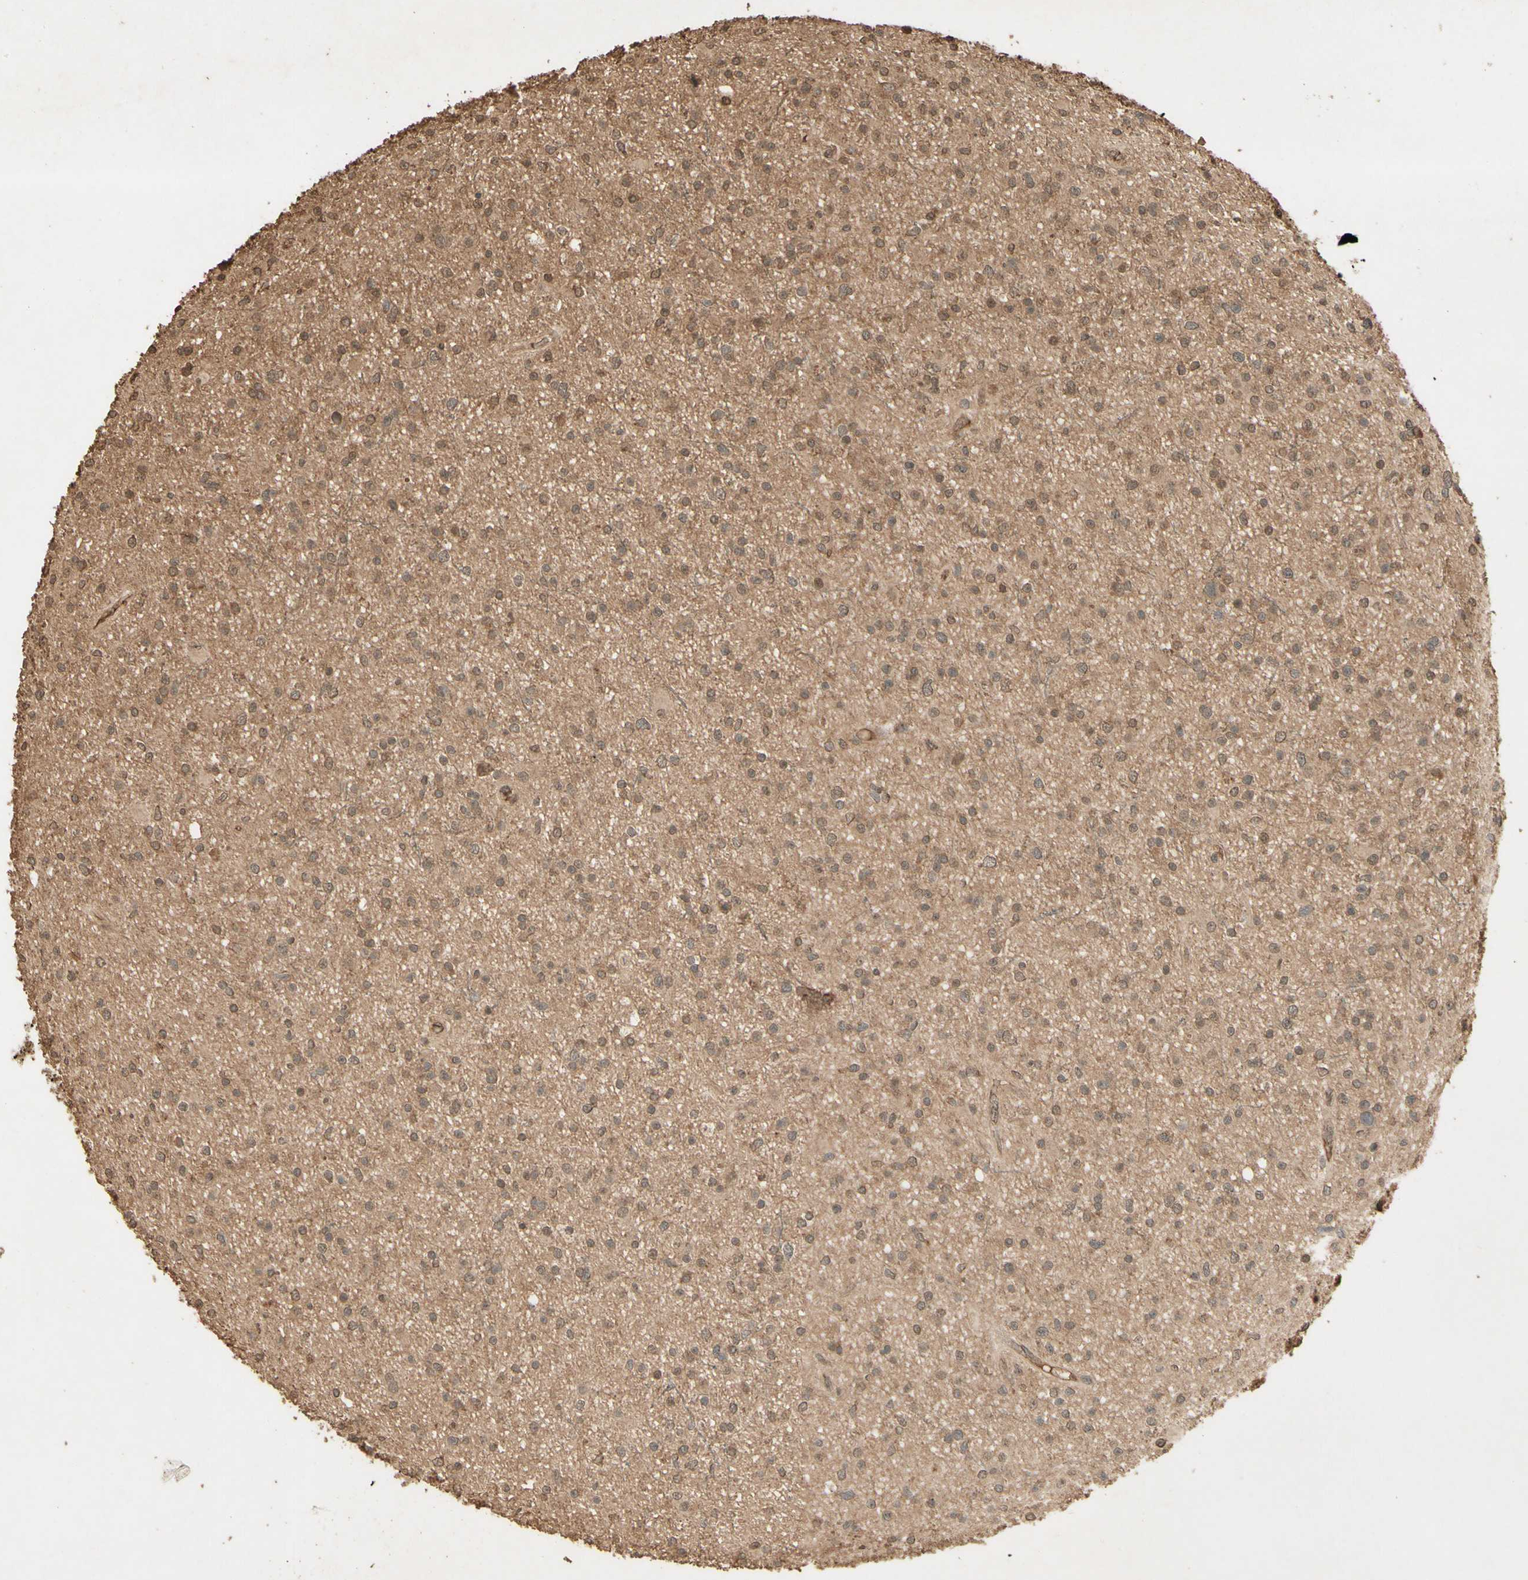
{"staining": {"intensity": "moderate", "quantity": ">75%", "location": "cytoplasmic/membranous,nuclear"}, "tissue": "glioma", "cell_type": "Tumor cells", "image_type": "cancer", "snomed": [{"axis": "morphology", "description": "Glioma, malignant, High grade"}, {"axis": "topography", "description": "Brain"}], "caption": "About >75% of tumor cells in glioma show moderate cytoplasmic/membranous and nuclear protein positivity as visualized by brown immunohistochemical staining.", "gene": "SMAD9", "patient": {"sex": "male", "age": 33}}